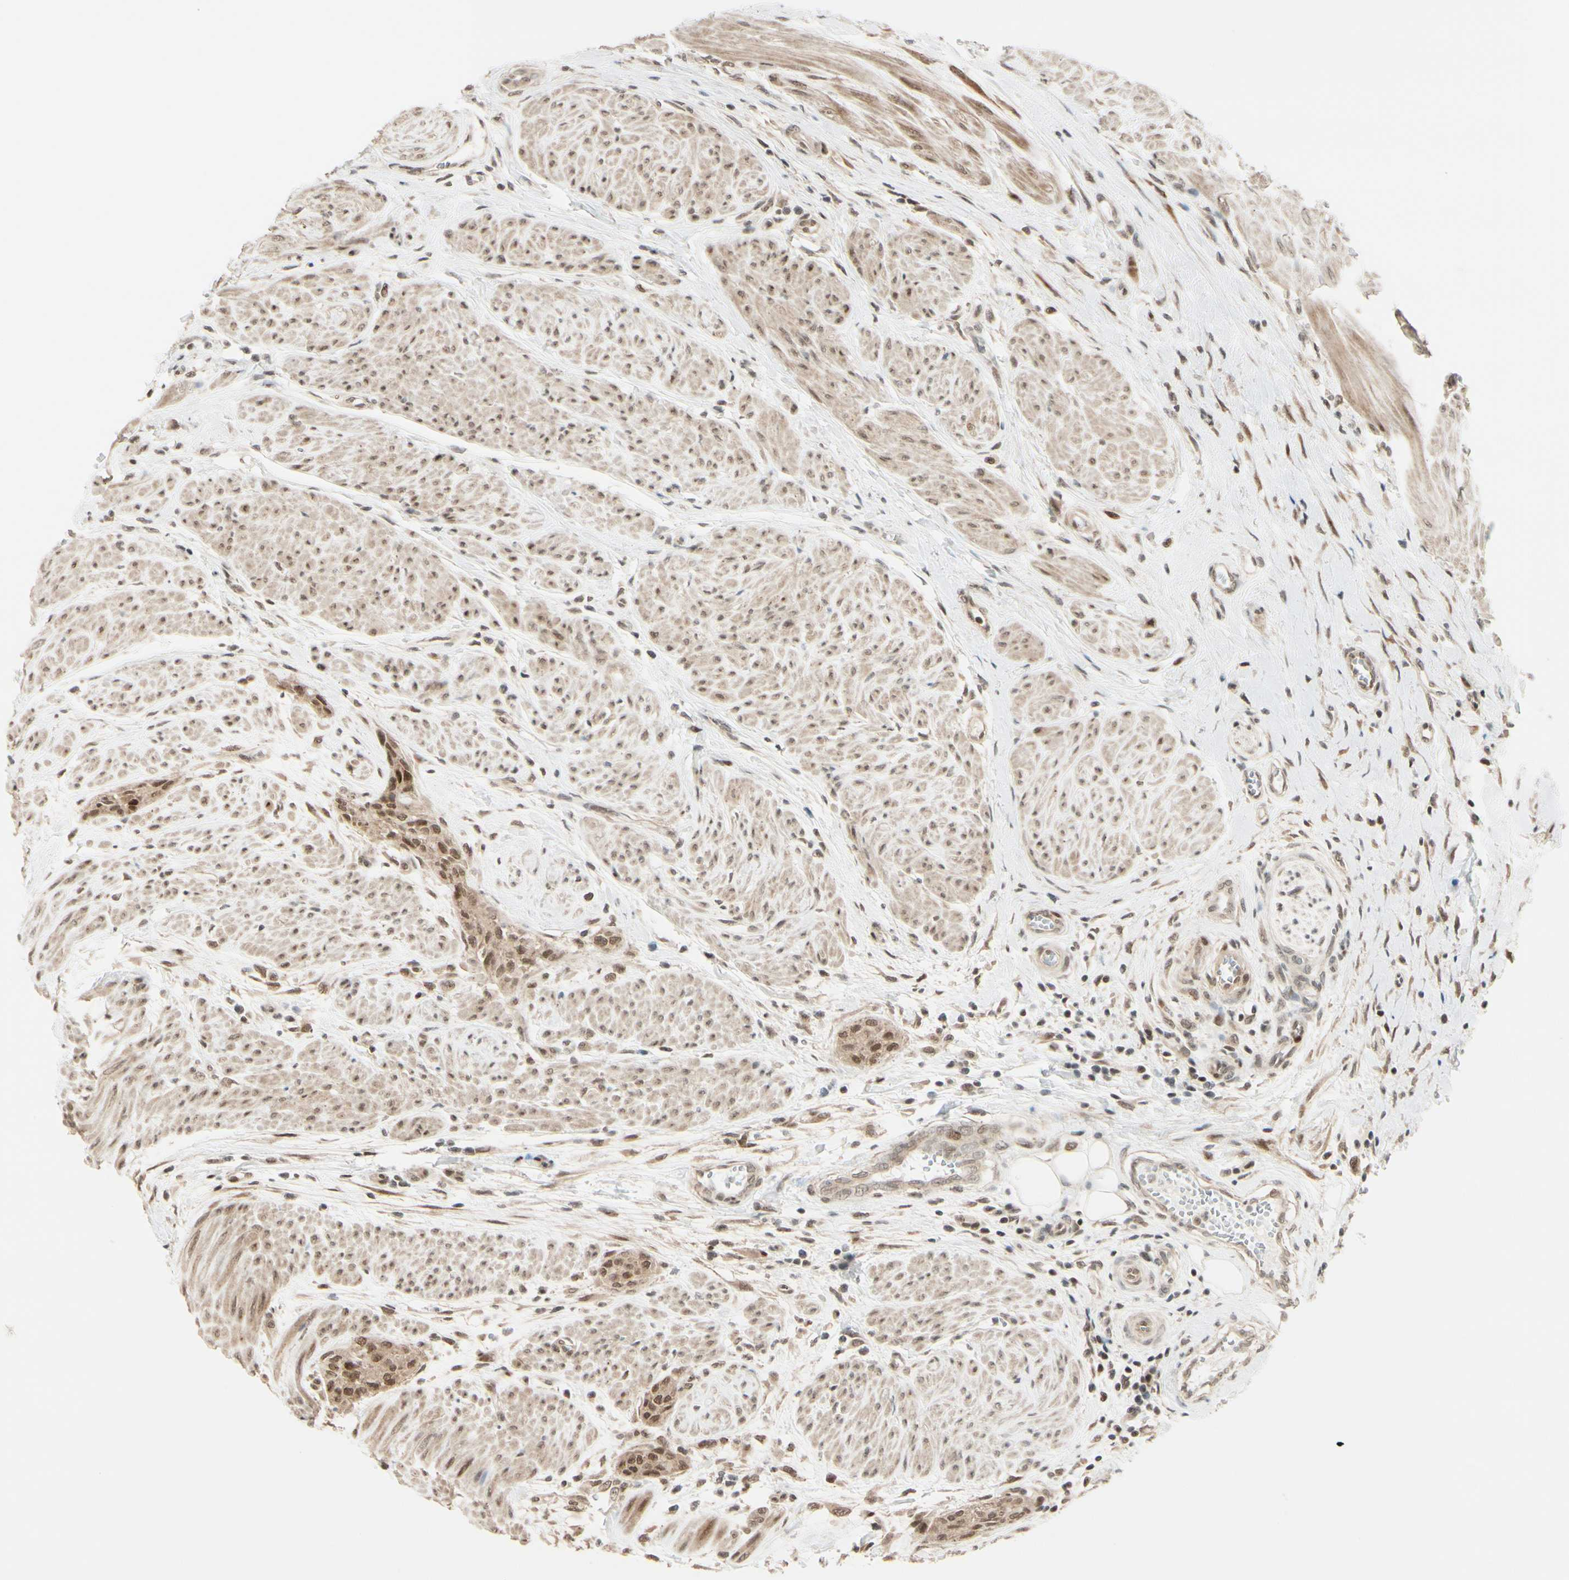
{"staining": {"intensity": "moderate", "quantity": ">75%", "location": "cytoplasmic/membranous,nuclear"}, "tissue": "urothelial cancer", "cell_type": "Tumor cells", "image_type": "cancer", "snomed": [{"axis": "morphology", "description": "Urothelial carcinoma, High grade"}, {"axis": "topography", "description": "Urinary bladder"}], "caption": "Urothelial carcinoma (high-grade) stained with a protein marker demonstrates moderate staining in tumor cells.", "gene": "BRMS1", "patient": {"sex": "male", "age": 35}}